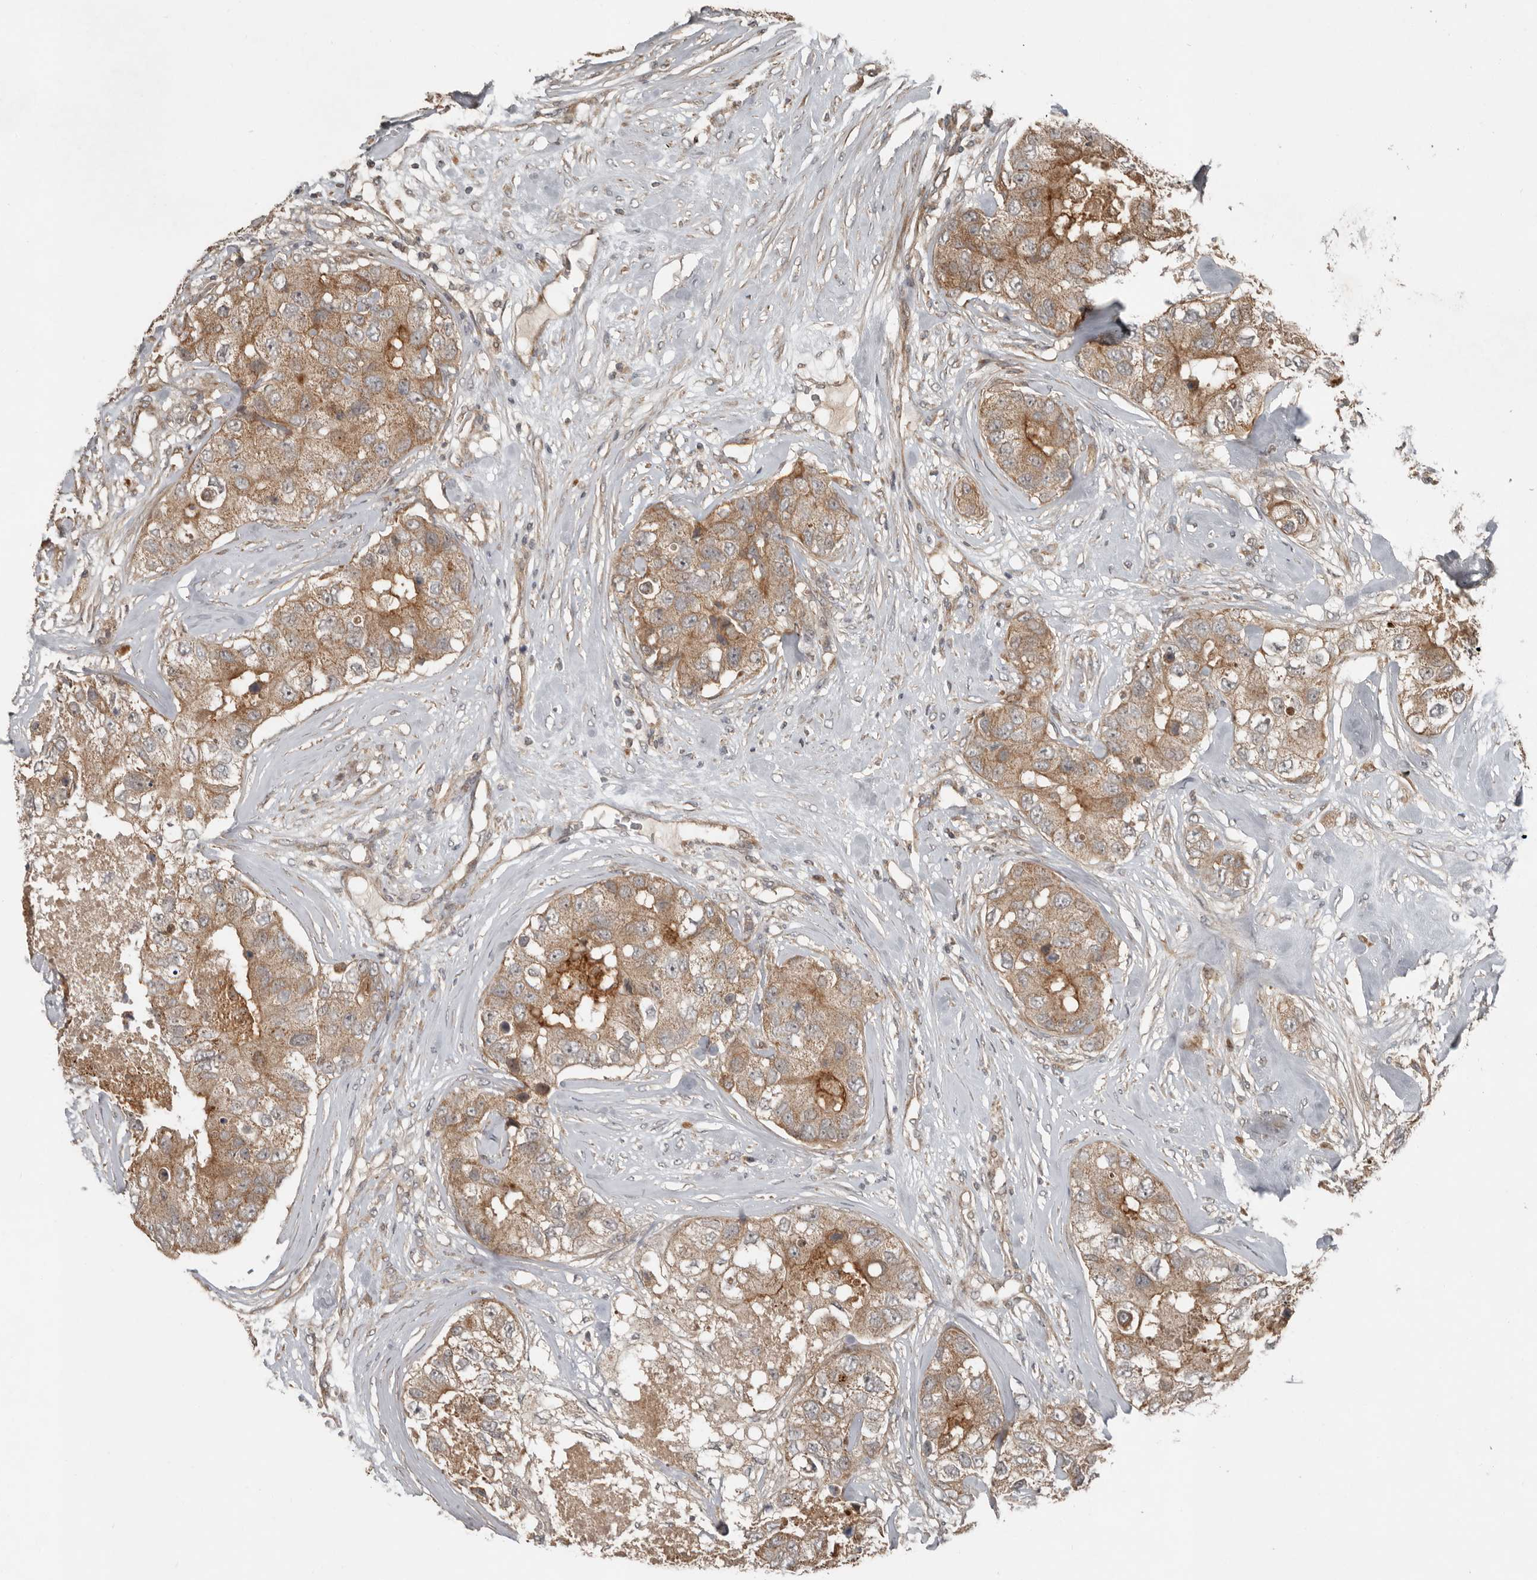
{"staining": {"intensity": "moderate", "quantity": ">75%", "location": "cytoplasmic/membranous"}, "tissue": "breast cancer", "cell_type": "Tumor cells", "image_type": "cancer", "snomed": [{"axis": "morphology", "description": "Duct carcinoma"}, {"axis": "topography", "description": "Breast"}], "caption": "Tumor cells demonstrate medium levels of moderate cytoplasmic/membranous expression in about >75% of cells in breast cancer.", "gene": "SLC6A7", "patient": {"sex": "female", "age": 62}}